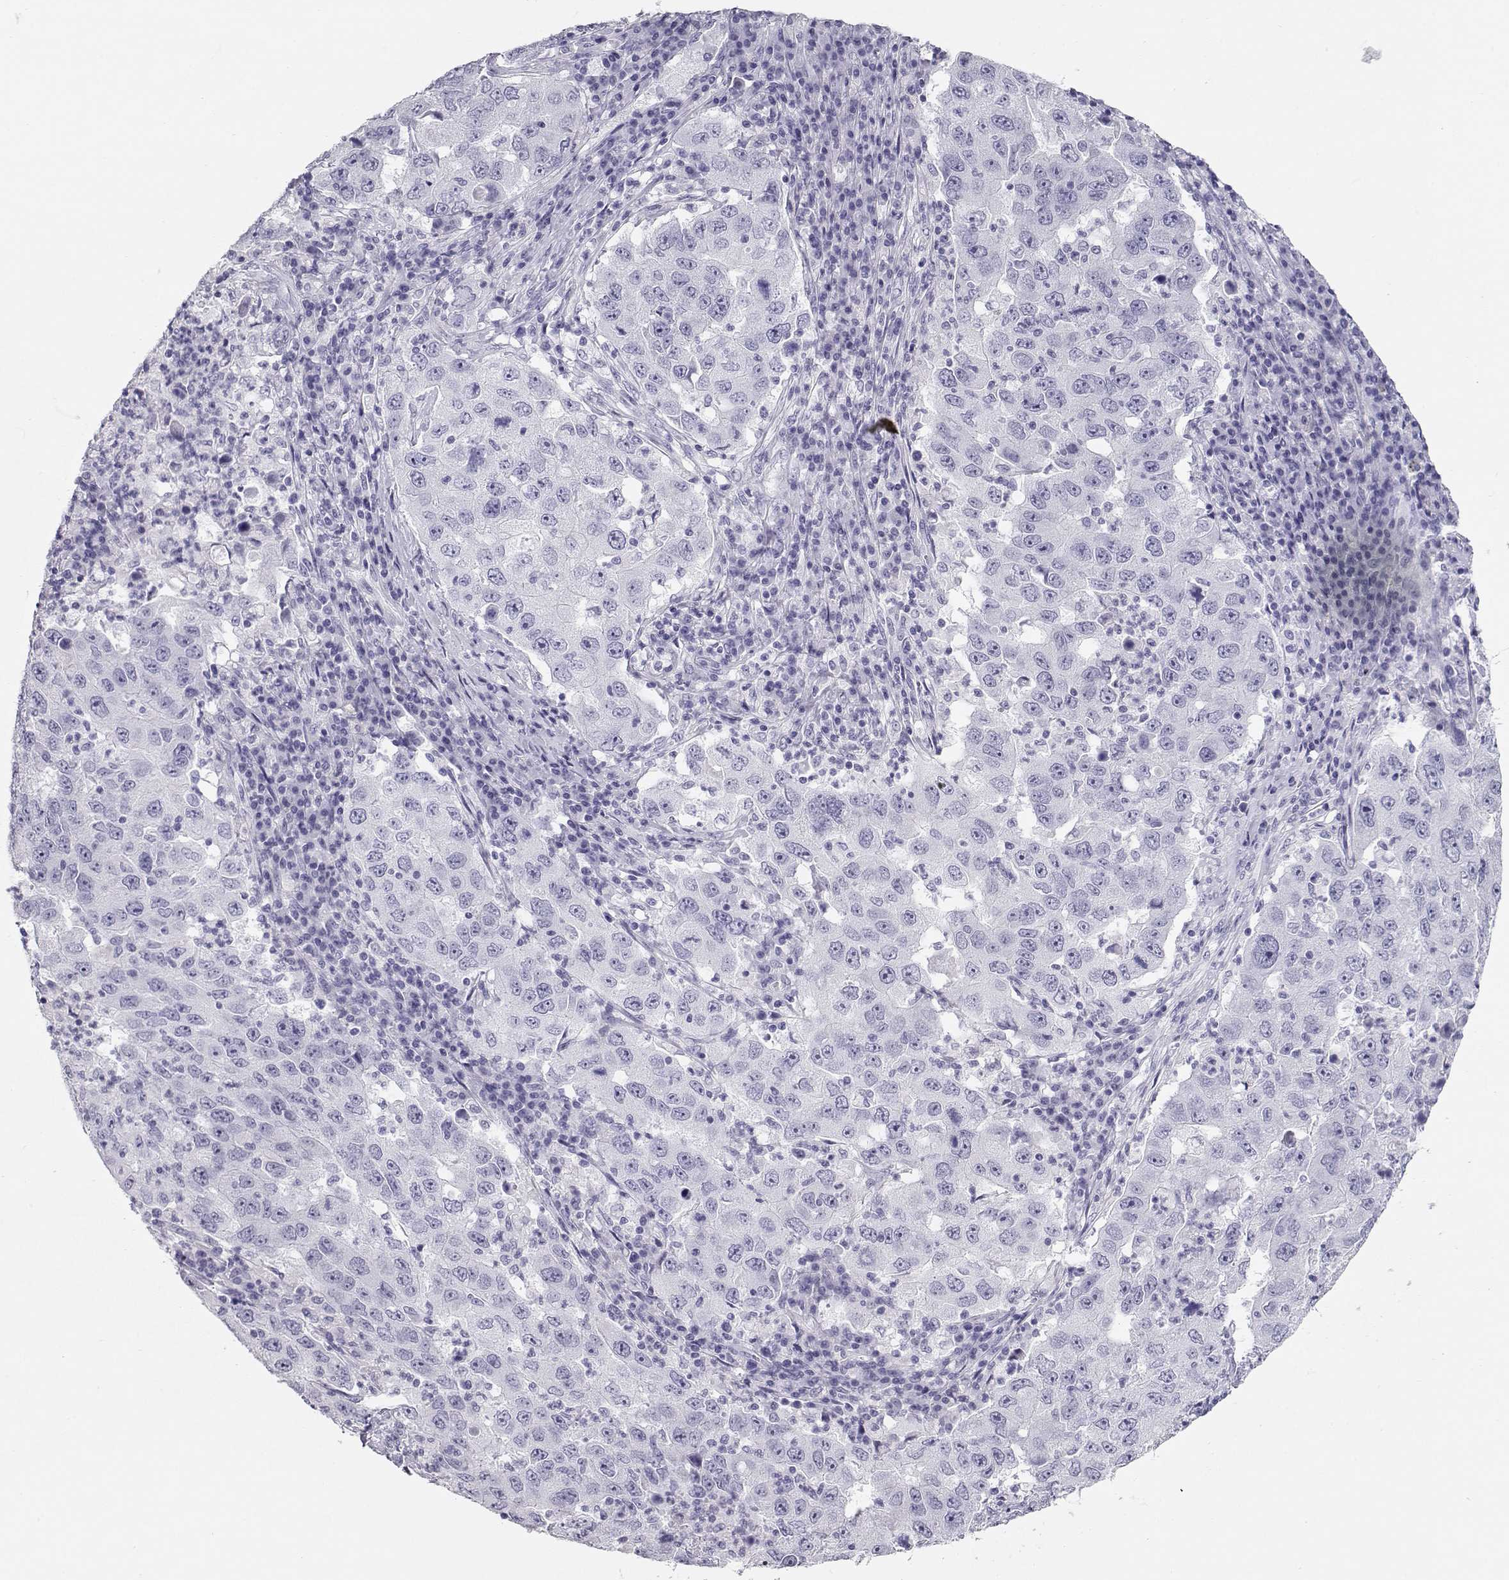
{"staining": {"intensity": "negative", "quantity": "none", "location": "none"}, "tissue": "lung cancer", "cell_type": "Tumor cells", "image_type": "cancer", "snomed": [{"axis": "morphology", "description": "Adenocarcinoma, NOS"}, {"axis": "topography", "description": "Lung"}], "caption": "Lung cancer (adenocarcinoma) was stained to show a protein in brown. There is no significant positivity in tumor cells.", "gene": "MAGEC1", "patient": {"sex": "male", "age": 73}}